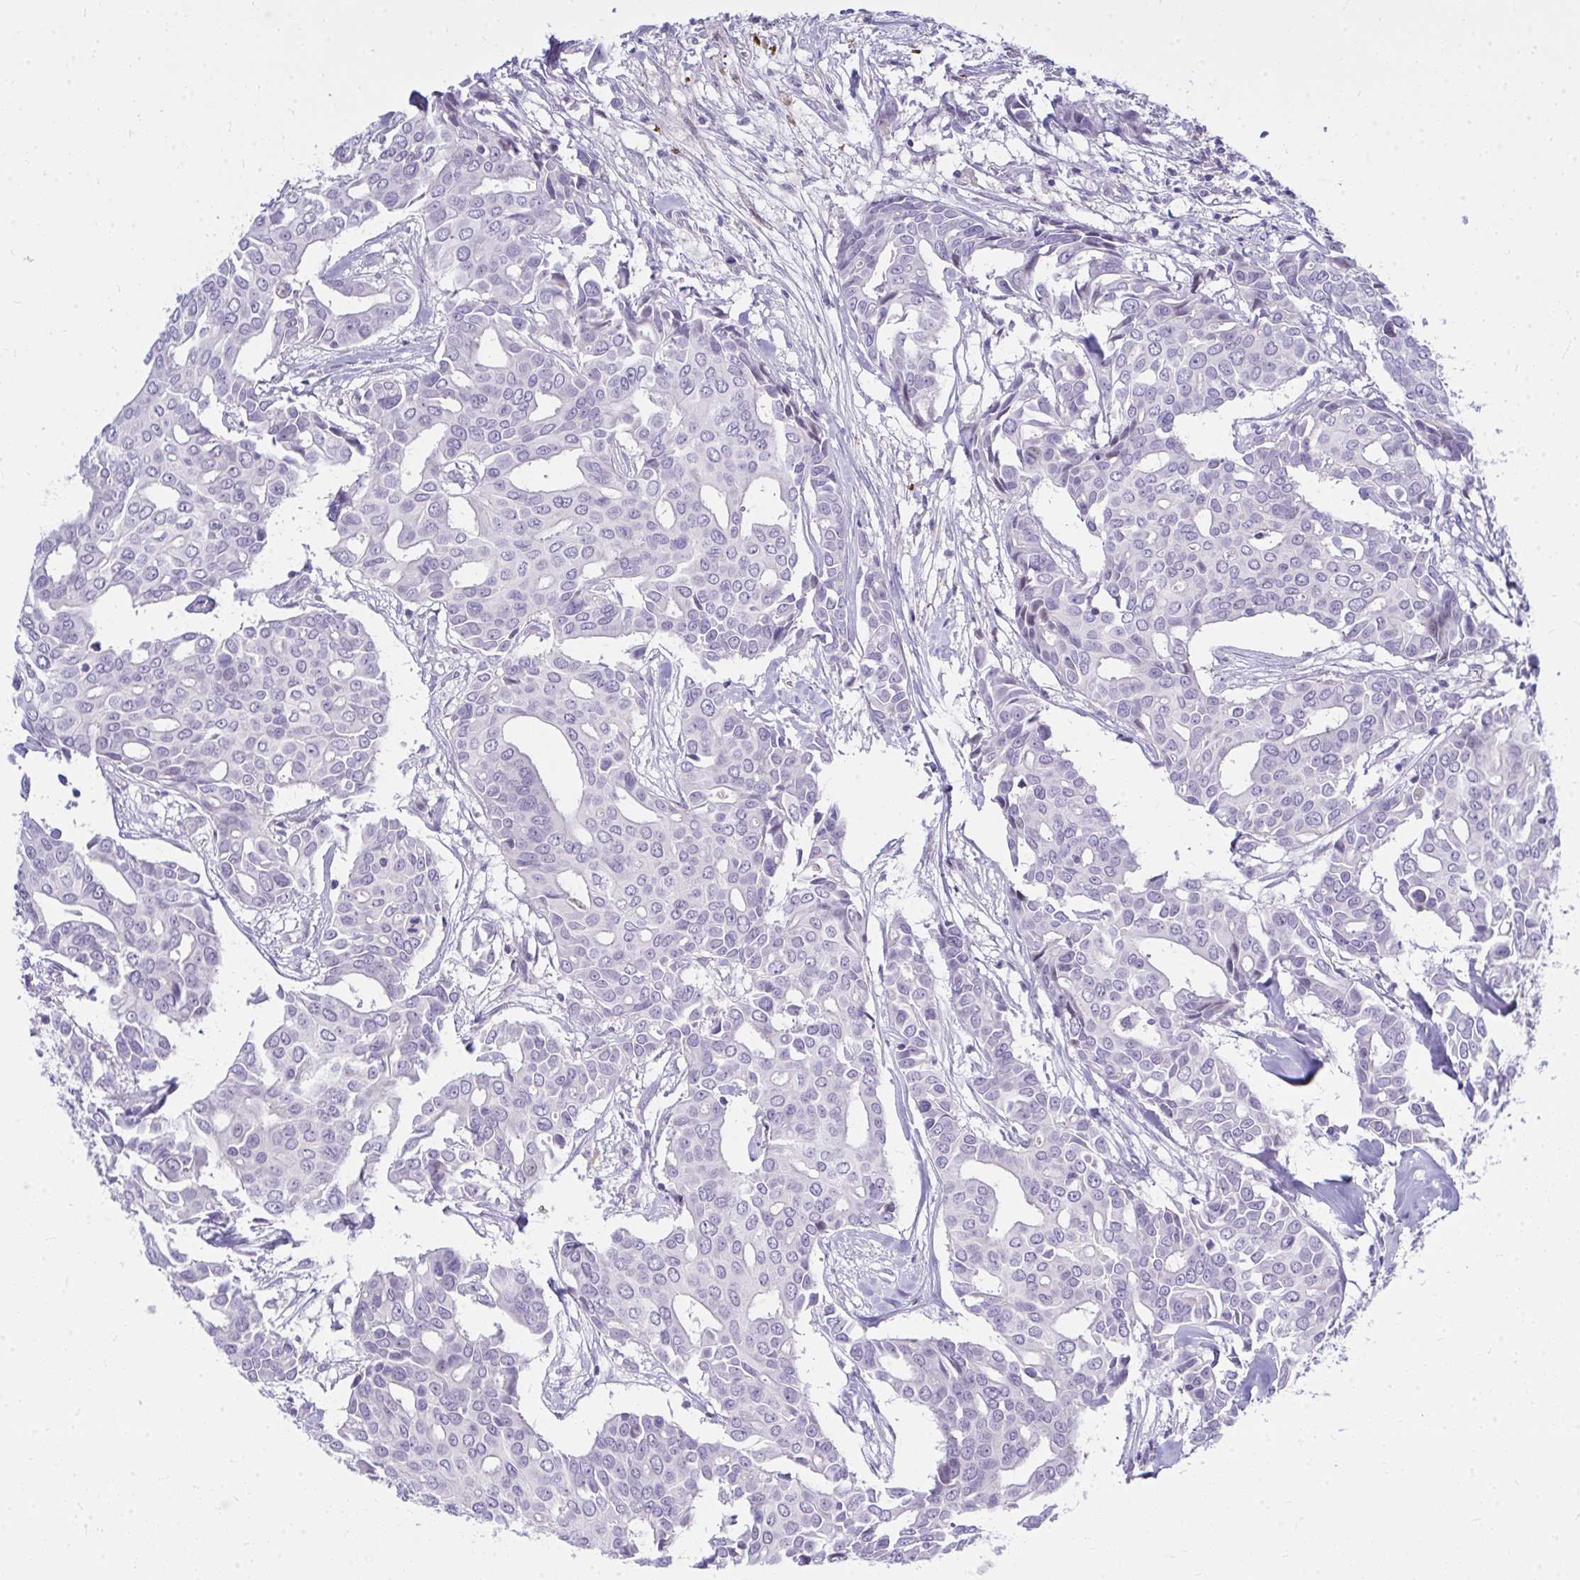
{"staining": {"intensity": "negative", "quantity": "none", "location": "none"}, "tissue": "breast cancer", "cell_type": "Tumor cells", "image_type": "cancer", "snomed": [{"axis": "morphology", "description": "Duct carcinoma"}, {"axis": "topography", "description": "Breast"}], "caption": "High magnification brightfield microscopy of breast cancer stained with DAB (3,3'-diaminobenzidine) (brown) and counterstained with hematoxylin (blue): tumor cells show no significant staining.", "gene": "LRRC36", "patient": {"sex": "female", "age": 54}}